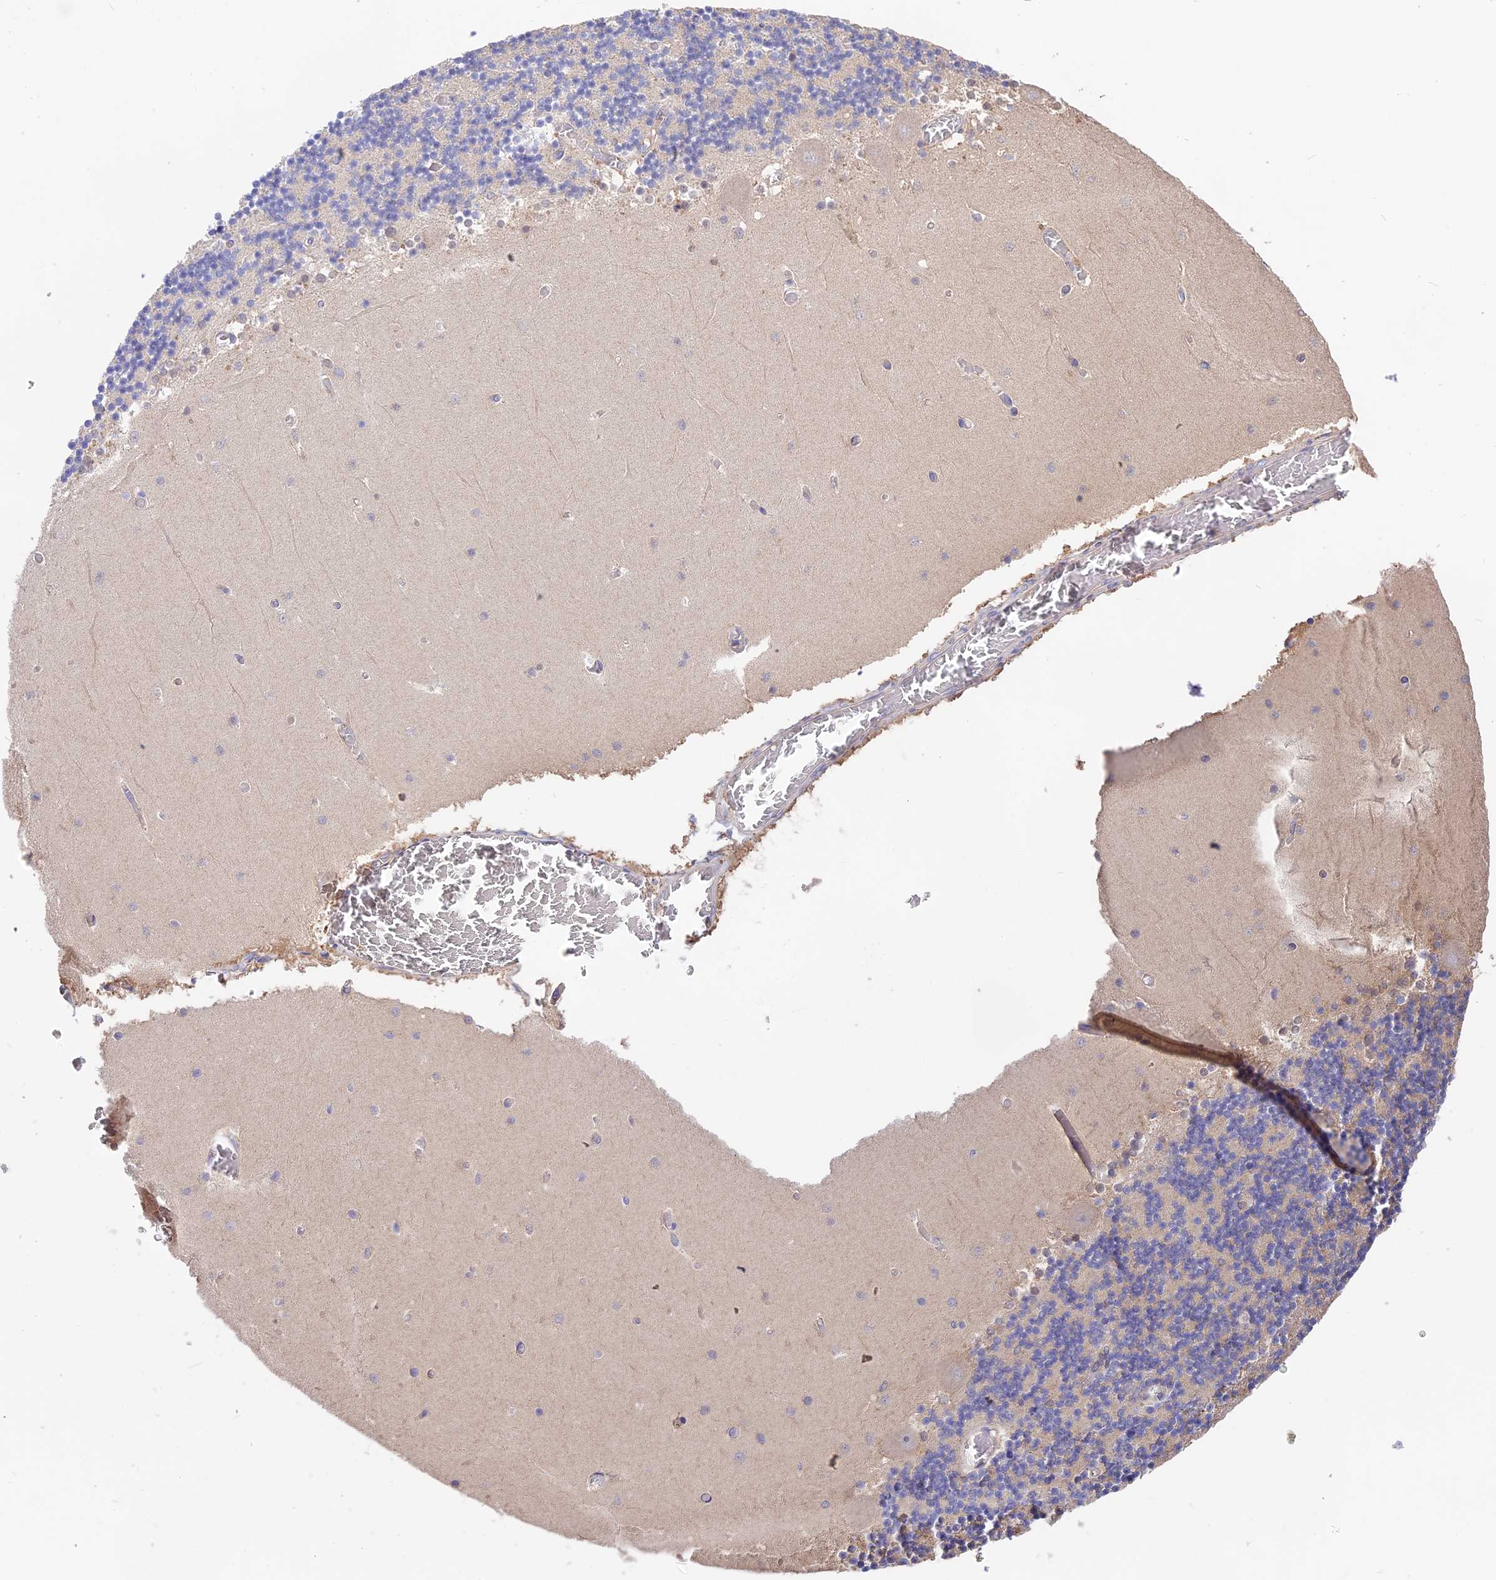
{"staining": {"intensity": "negative", "quantity": "none", "location": "none"}, "tissue": "cerebellum", "cell_type": "Cells in granular layer", "image_type": "normal", "snomed": [{"axis": "morphology", "description": "Normal tissue, NOS"}, {"axis": "topography", "description": "Cerebellum"}], "caption": "Immunohistochemistry photomicrograph of normal cerebellum: human cerebellum stained with DAB displays no significant protein expression in cells in granular layer. Brightfield microscopy of immunohistochemistry stained with DAB (brown) and hematoxylin (blue), captured at high magnification.", "gene": "NUDT8", "patient": {"sex": "female", "age": 28}}